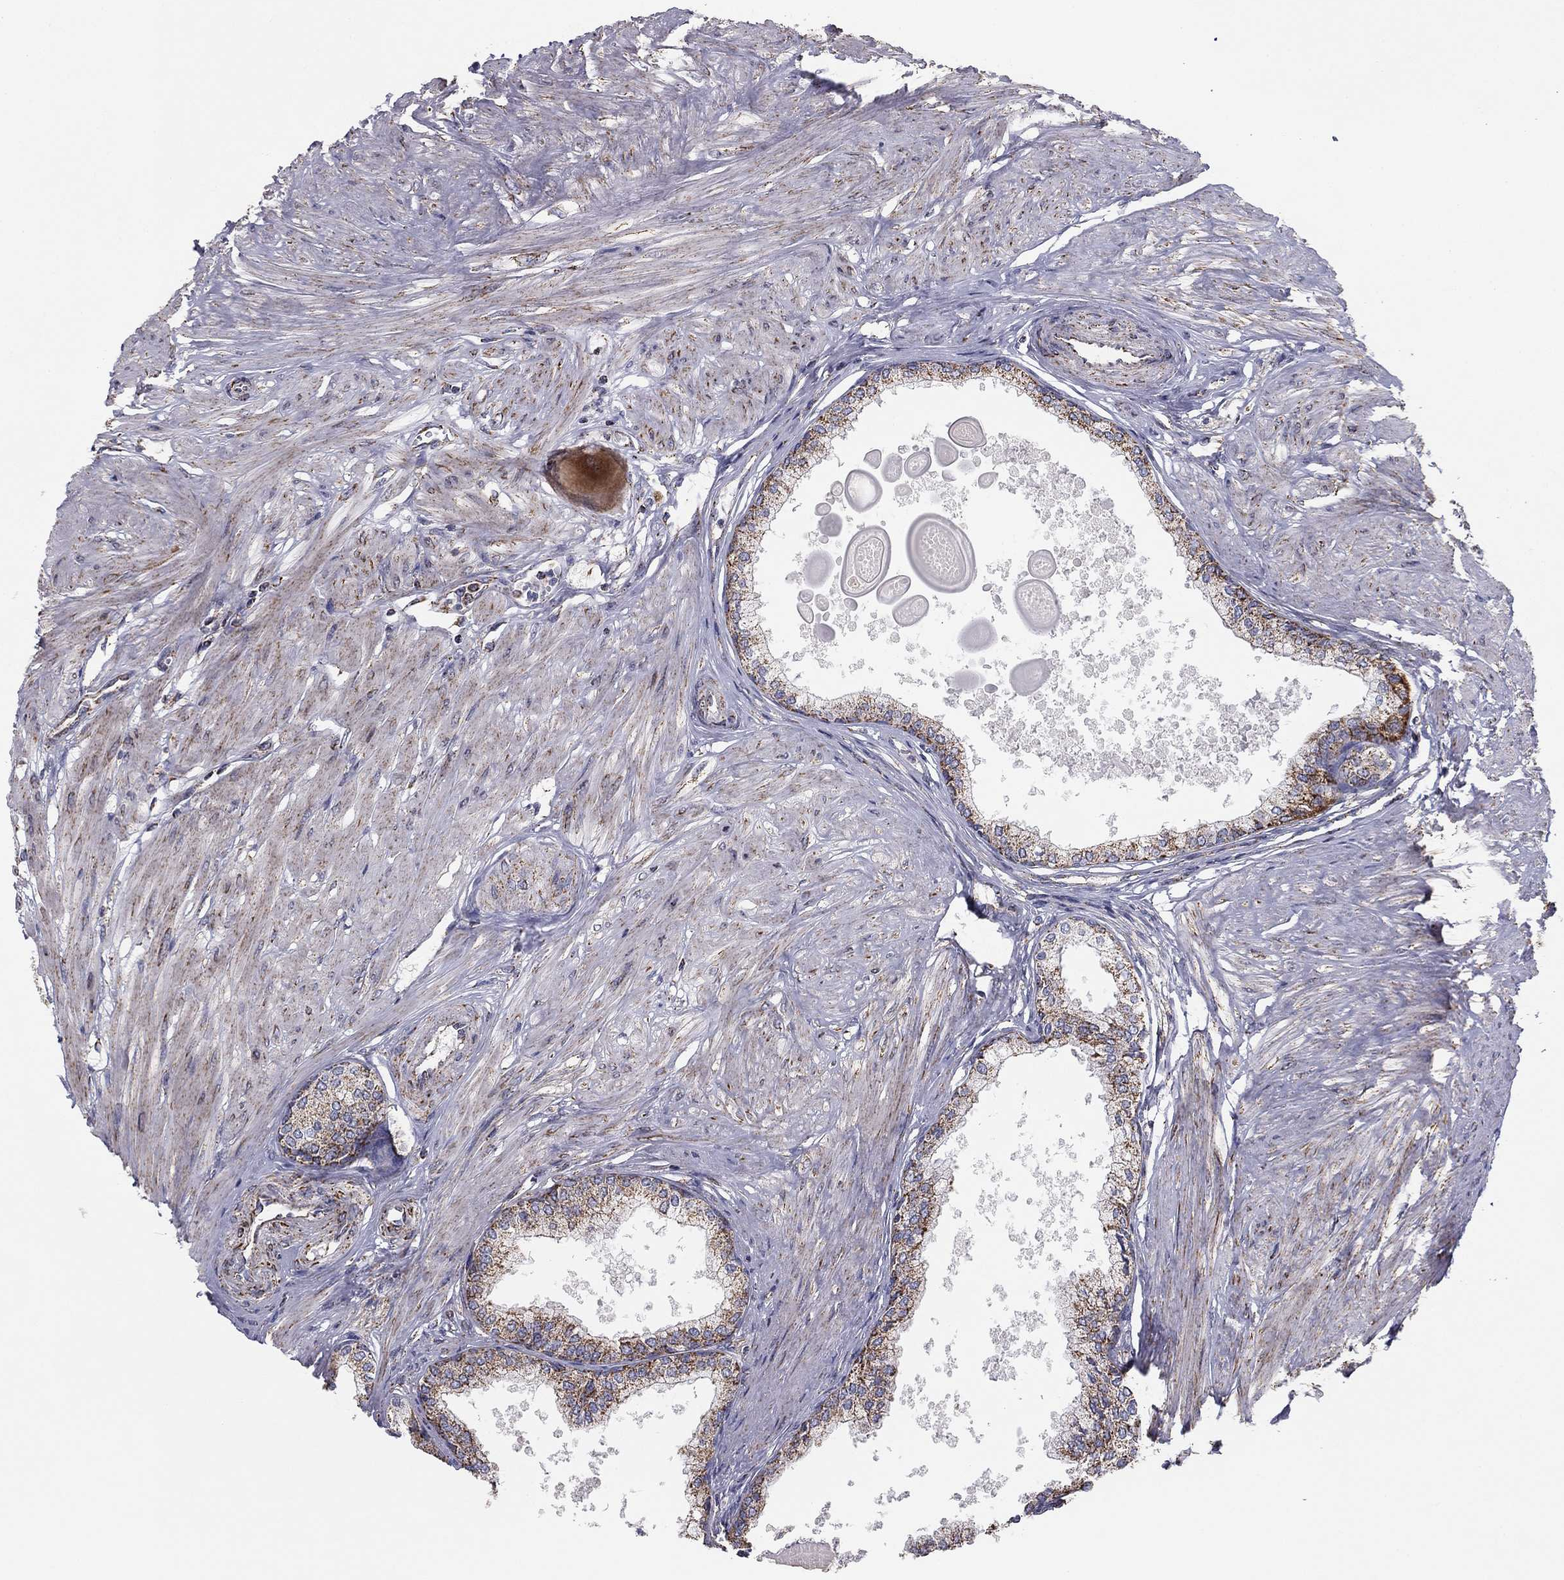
{"staining": {"intensity": "moderate", "quantity": "25%-75%", "location": "cytoplasmic/membranous"}, "tissue": "prostate", "cell_type": "Glandular cells", "image_type": "normal", "snomed": [{"axis": "morphology", "description": "Normal tissue, NOS"}, {"axis": "topography", "description": "Prostate"}], "caption": "The micrograph shows a brown stain indicating the presence of a protein in the cytoplasmic/membranous of glandular cells in prostate.", "gene": "NDUFV1", "patient": {"sex": "male", "age": 63}}